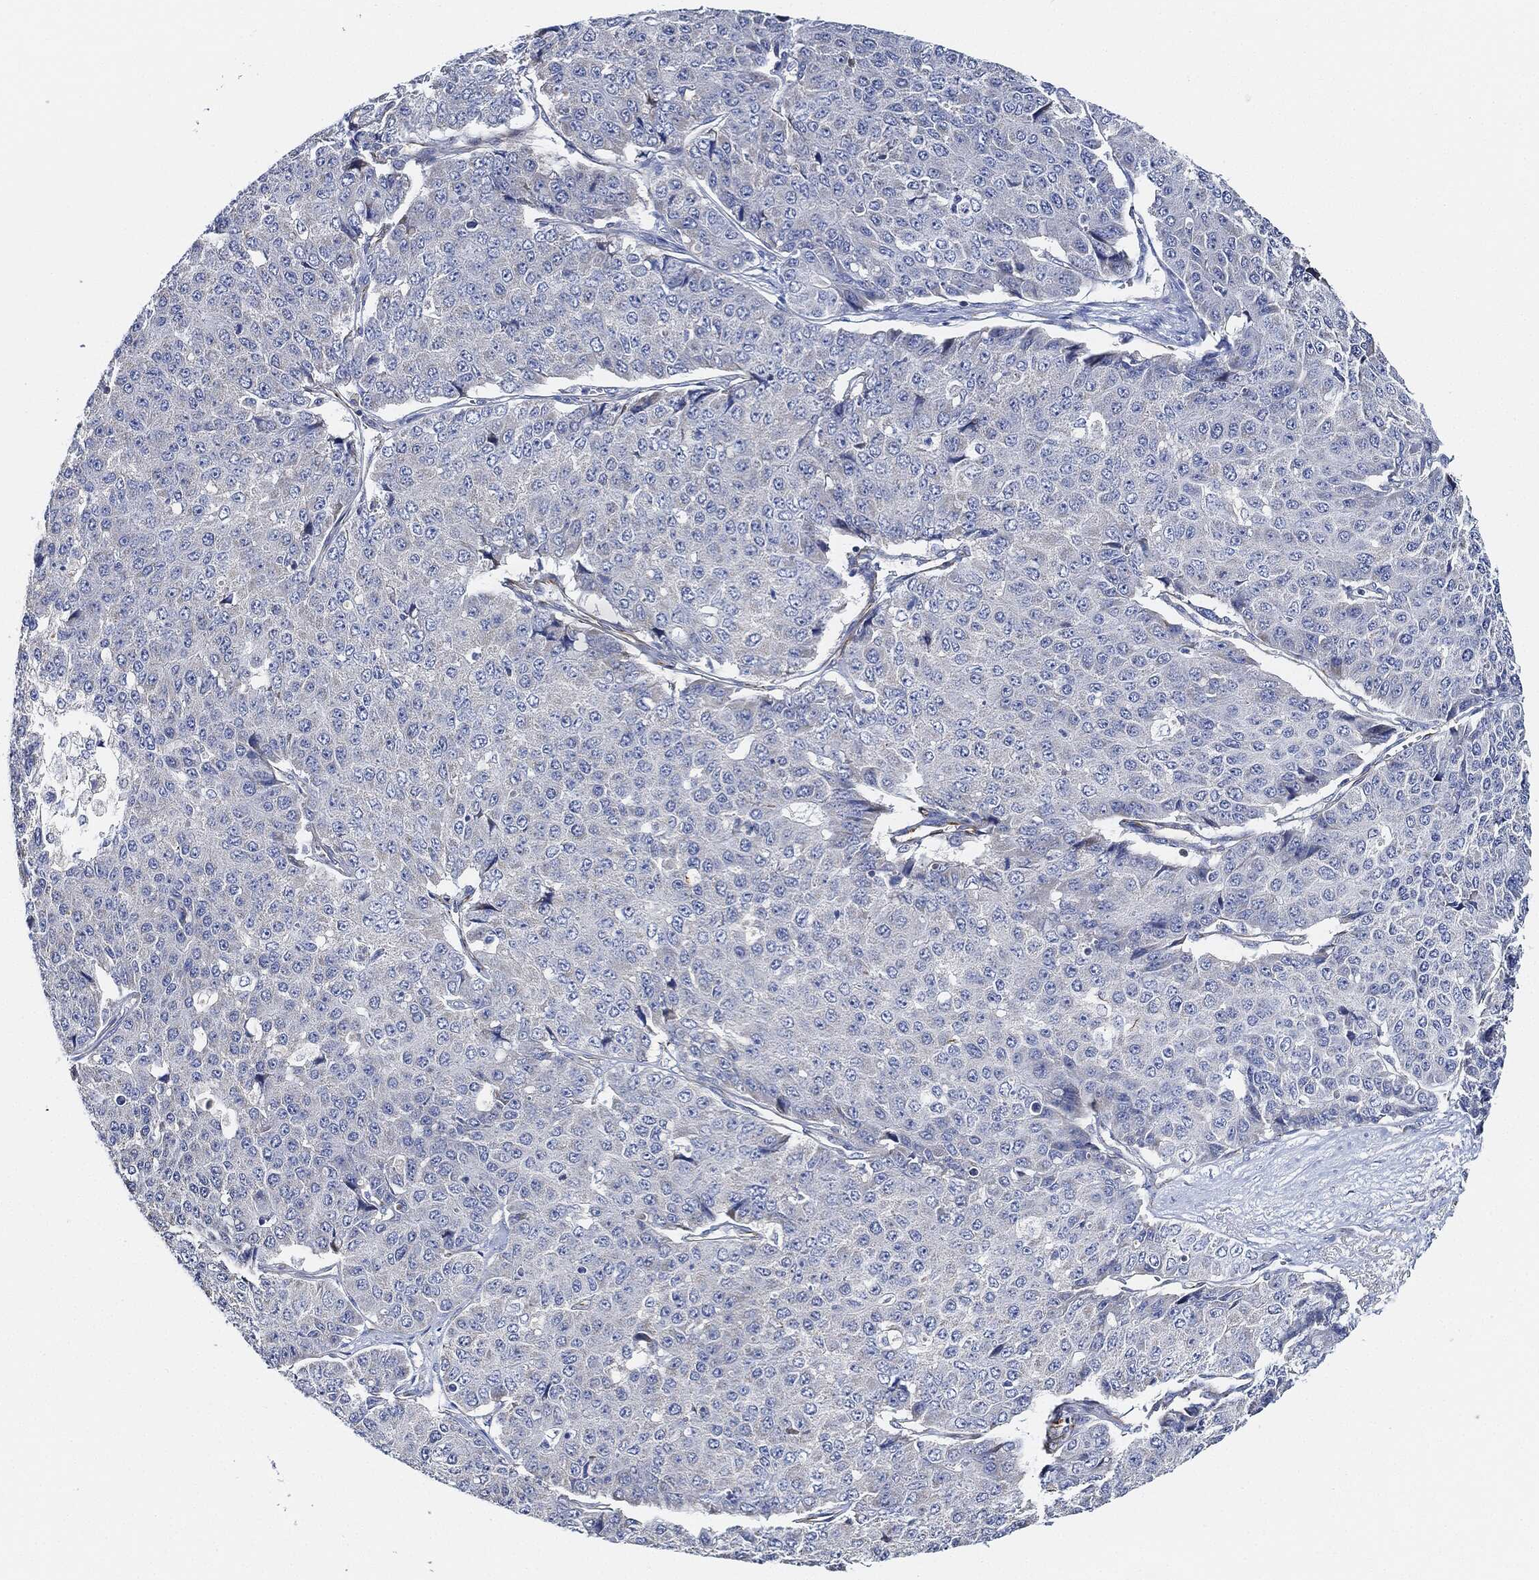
{"staining": {"intensity": "negative", "quantity": "none", "location": "none"}, "tissue": "pancreatic cancer", "cell_type": "Tumor cells", "image_type": "cancer", "snomed": [{"axis": "morphology", "description": "Normal tissue, NOS"}, {"axis": "morphology", "description": "Adenocarcinoma, NOS"}, {"axis": "topography", "description": "Pancreas"}, {"axis": "topography", "description": "Duodenum"}], "caption": "The IHC histopathology image has no significant positivity in tumor cells of pancreatic adenocarcinoma tissue.", "gene": "THSD1", "patient": {"sex": "male", "age": 50}}